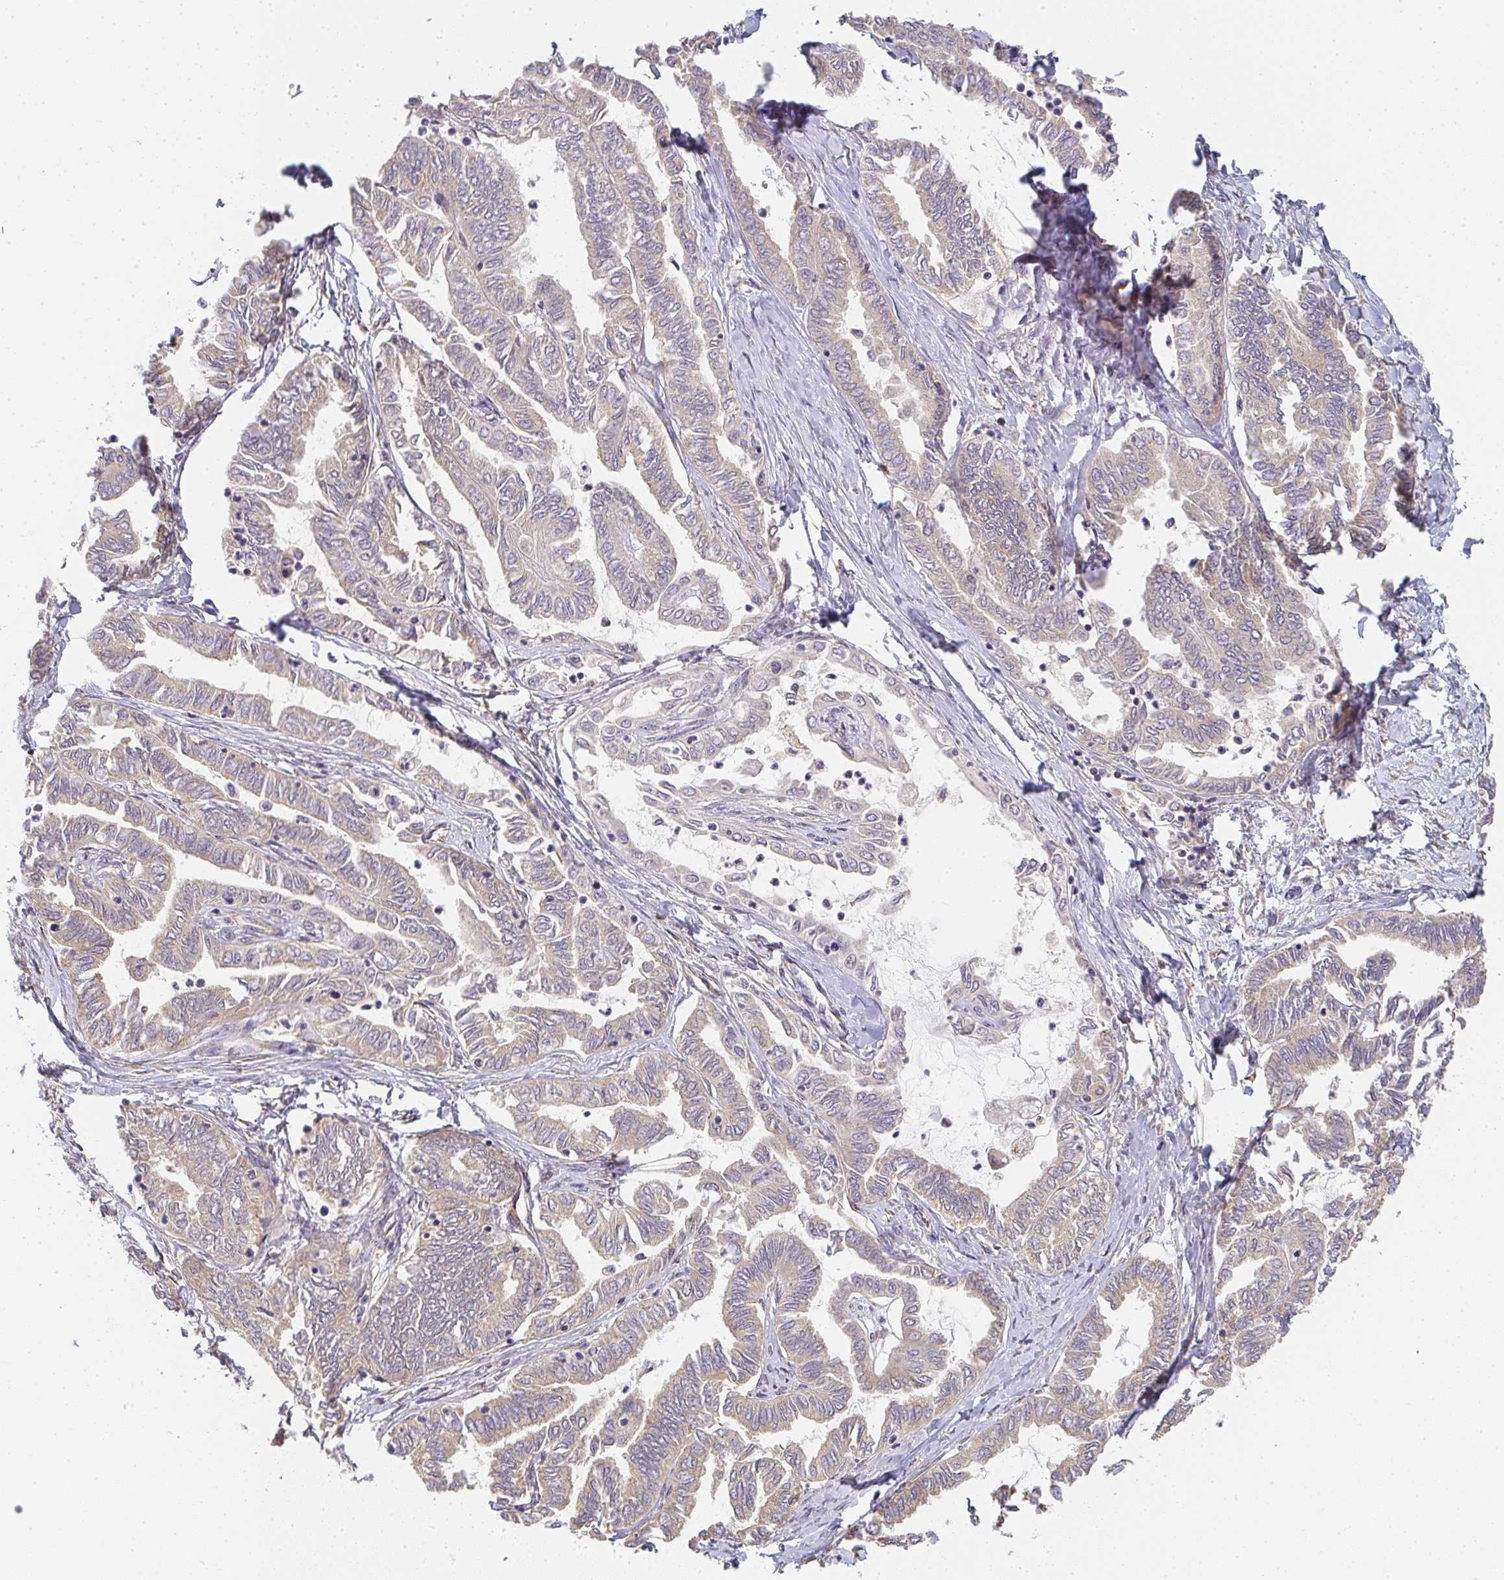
{"staining": {"intensity": "weak", "quantity": "25%-75%", "location": "cytoplasmic/membranous"}, "tissue": "ovarian cancer", "cell_type": "Tumor cells", "image_type": "cancer", "snomed": [{"axis": "morphology", "description": "Carcinoma, endometroid"}, {"axis": "topography", "description": "Ovary"}], "caption": "Ovarian endometroid carcinoma tissue shows weak cytoplasmic/membranous positivity in about 25%-75% of tumor cells", "gene": "SLC35B3", "patient": {"sex": "female", "age": 70}}